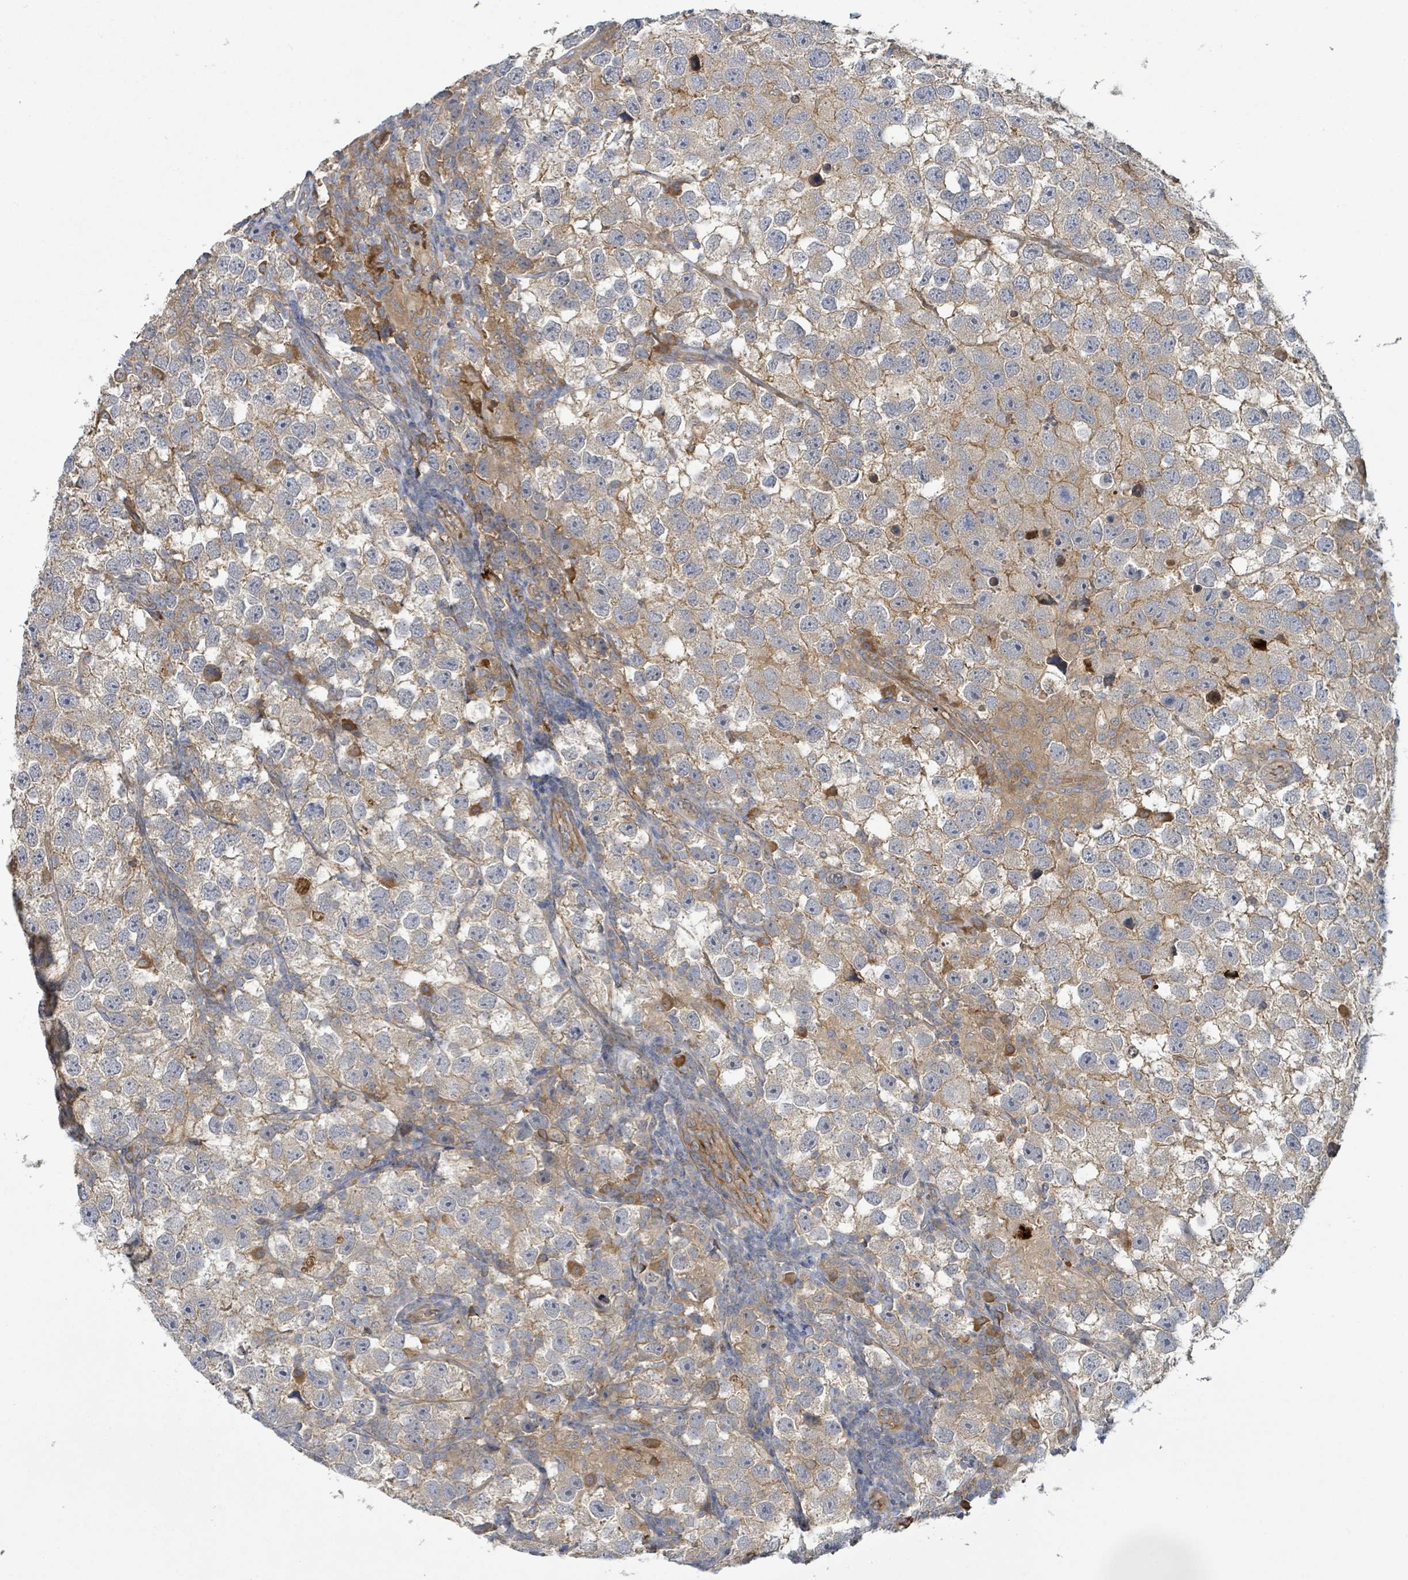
{"staining": {"intensity": "weak", "quantity": ">75%", "location": "cytoplasmic/membranous"}, "tissue": "testis cancer", "cell_type": "Tumor cells", "image_type": "cancer", "snomed": [{"axis": "morphology", "description": "Seminoma, NOS"}, {"axis": "topography", "description": "Testis"}], "caption": "Human seminoma (testis) stained with a protein marker demonstrates weak staining in tumor cells.", "gene": "STARD4", "patient": {"sex": "male", "age": 26}}